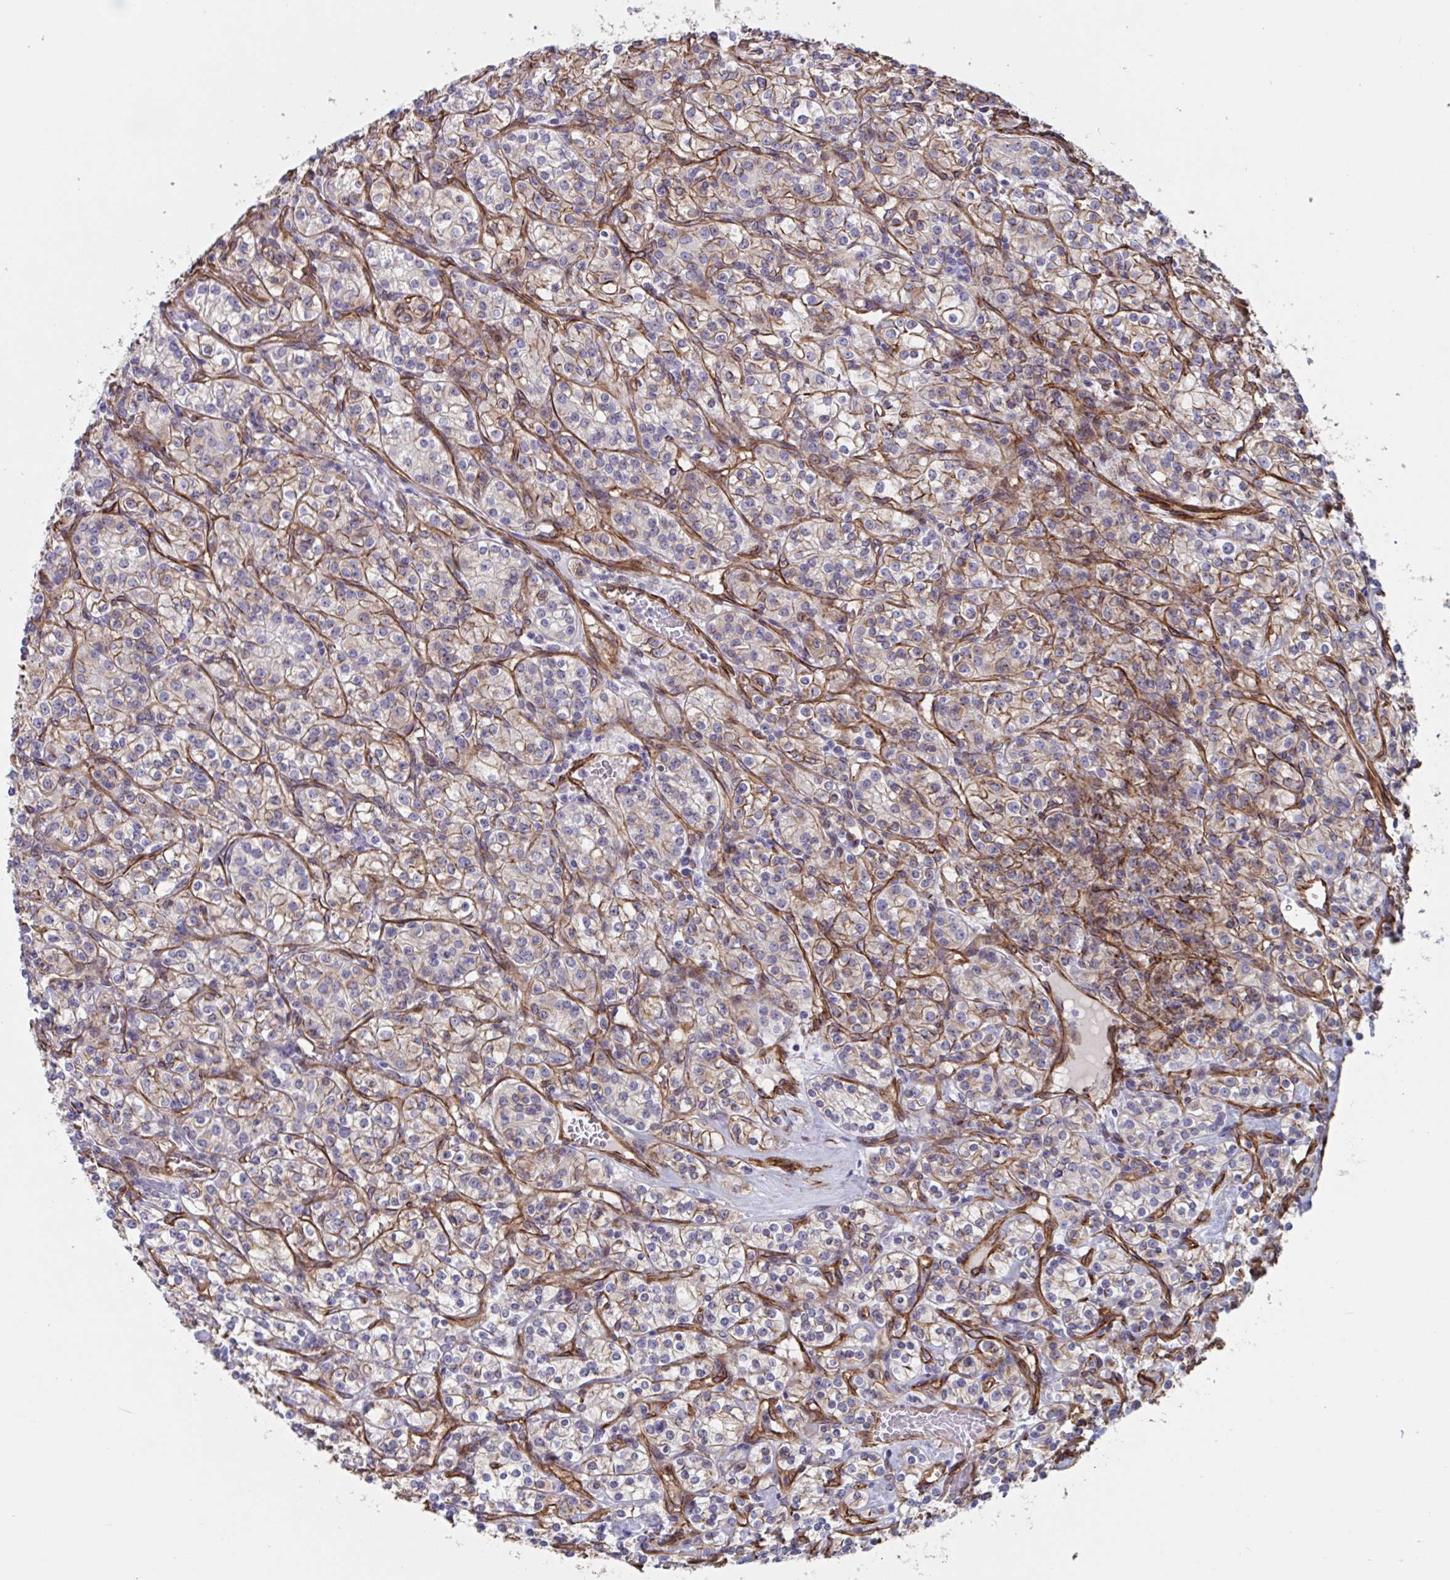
{"staining": {"intensity": "weak", "quantity": "<25%", "location": "cytoplasmic/membranous"}, "tissue": "renal cancer", "cell_type": "Tumor cells", "image_type": "cancer", "snomed": [{"axis": "morphology", "description": "Adenocarcinoma, NOS"}, {"axis": "topography", "description": "Kidney"}], "caption": "A high-resolution image shows immunohistochemistry staining of adenocarcinoma (renal), which exhibits no significant staining in tumor cells.", "gene": "CITED4", "patient": {"sex": "male", "age": 77}}